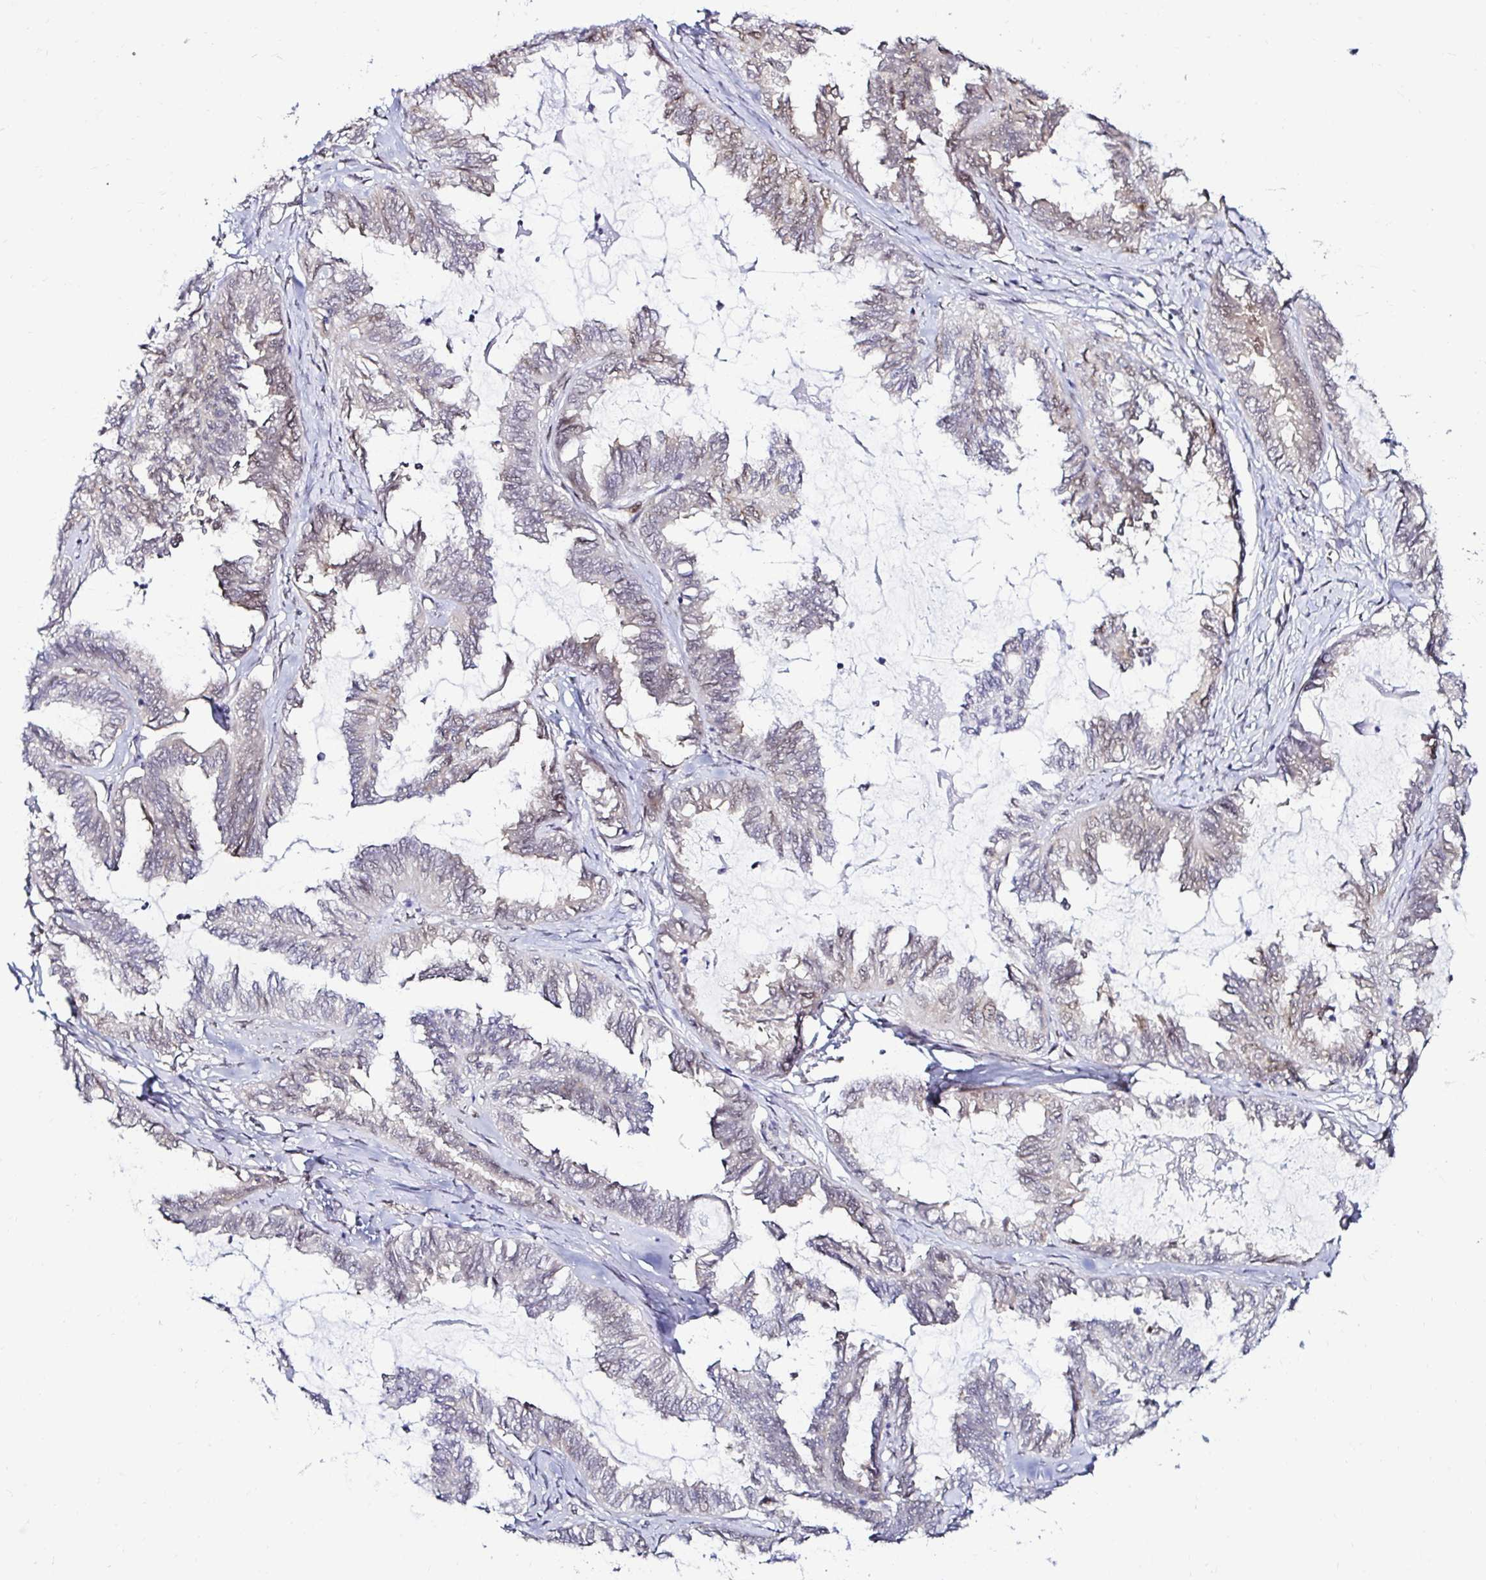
{"staining": {"intensity": "weak", "quantity": "25%-75%", "location": "cytoplasmic/membranous,nuclear"}, "tissue": "ovarian cancer", "cell_type": "Tumor cells", "image_type": "cancer", "snomed": [{"axis": "morphology", "description": "Carcinoma, endometroid"}, {"axis": "topography", "description": "Ovary"}], "caption": "There is low levels of weak cytoplasmic/membranous and nuclear staining in tumor cells of endometroid carcinoma (ovarian), as demonstrated by immunohistochemical staining (brown color).", "gene": "PSMD3", "patient": {"sex": "female", "age": 70}}